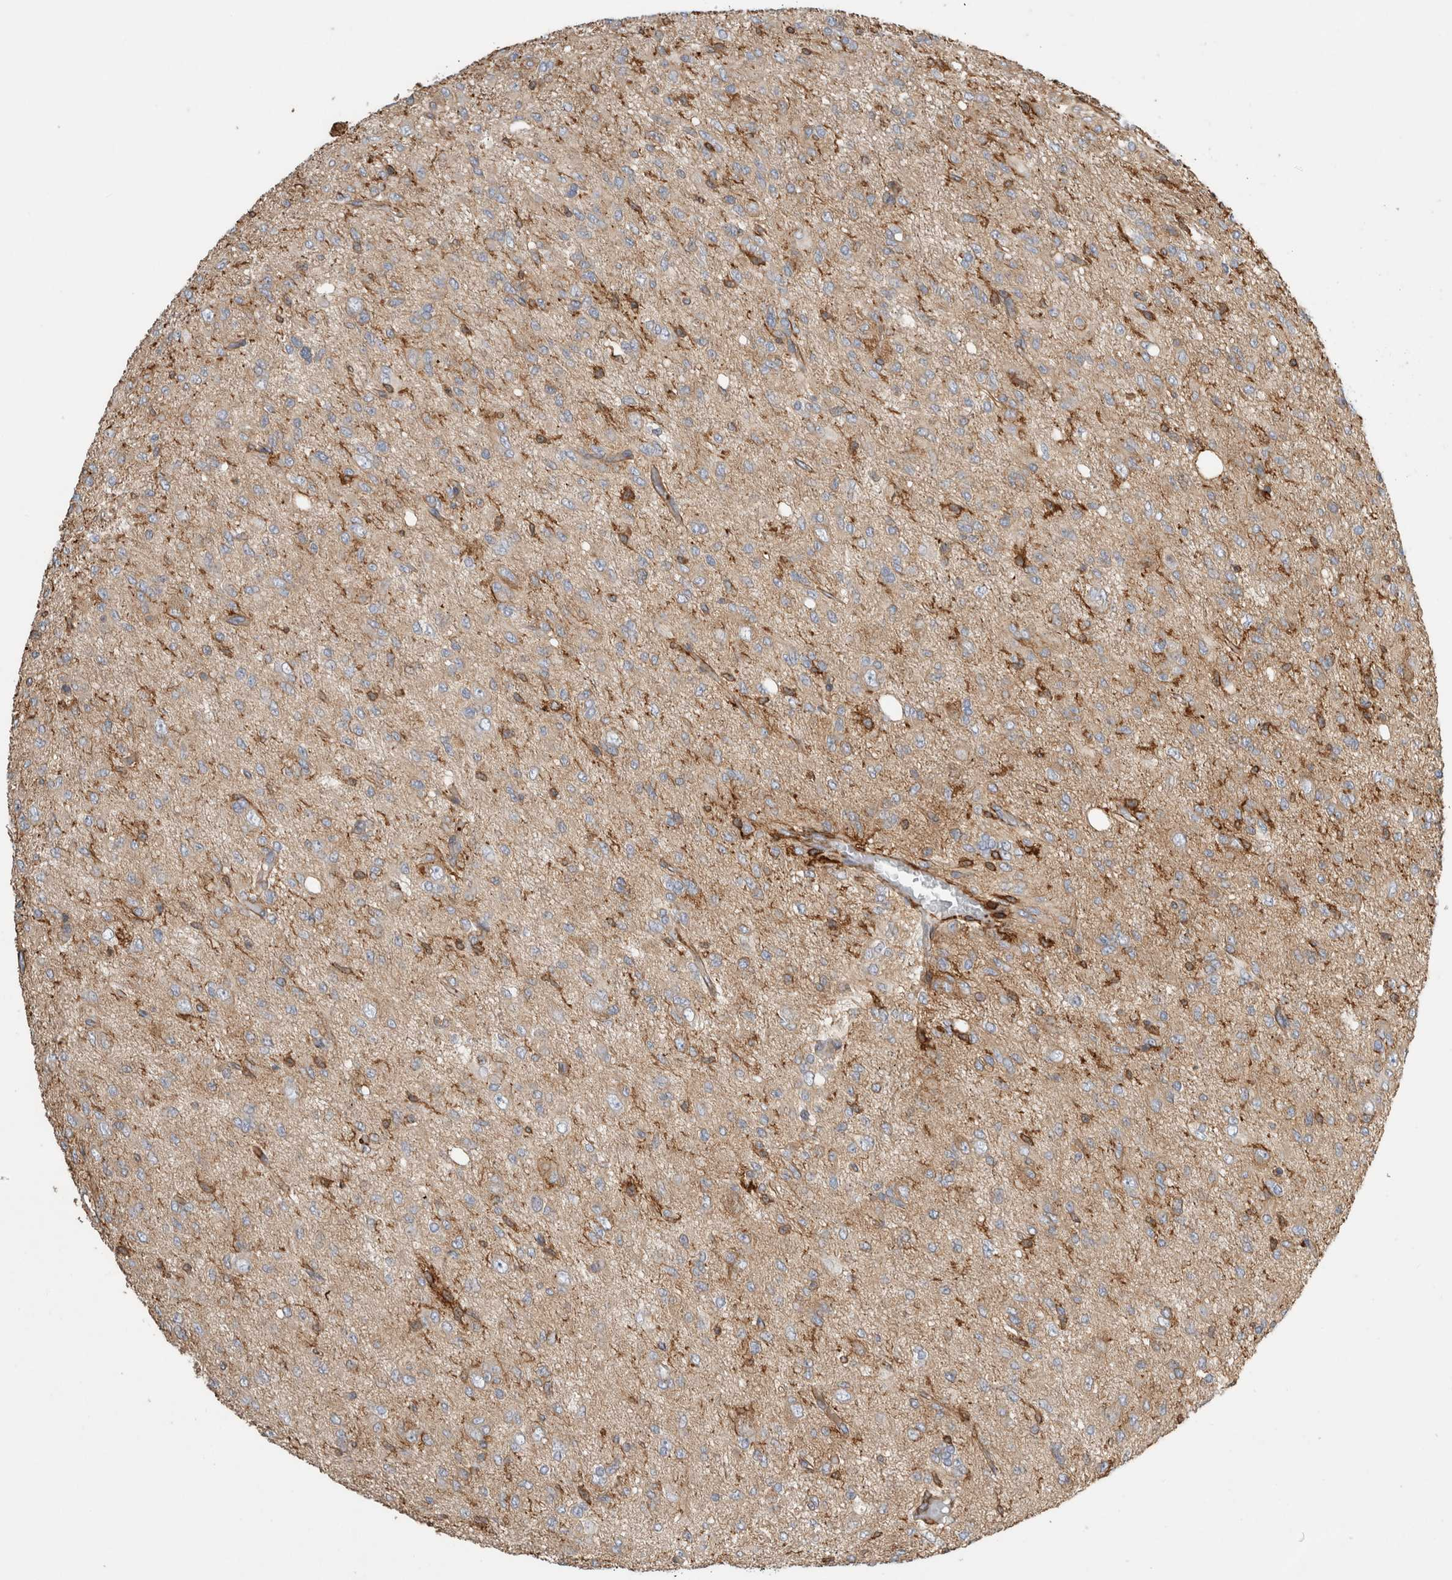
{"staining": {"intensity": "negative", "quantity": "none", "location": "none"}, "tissue": "glioma", "cell_type": "Tumor cells", "image_type": "cancer", "snomed": [{"axis": "morphology", "description": "Glioma, malignant, High grade"}, {"axis": "topography", "description": "Brain"}], "caption": "There is no significant expression in tumor cells of glioma.", "gene": "GPER1", "patient": {"sex": "female", "age": 59}}